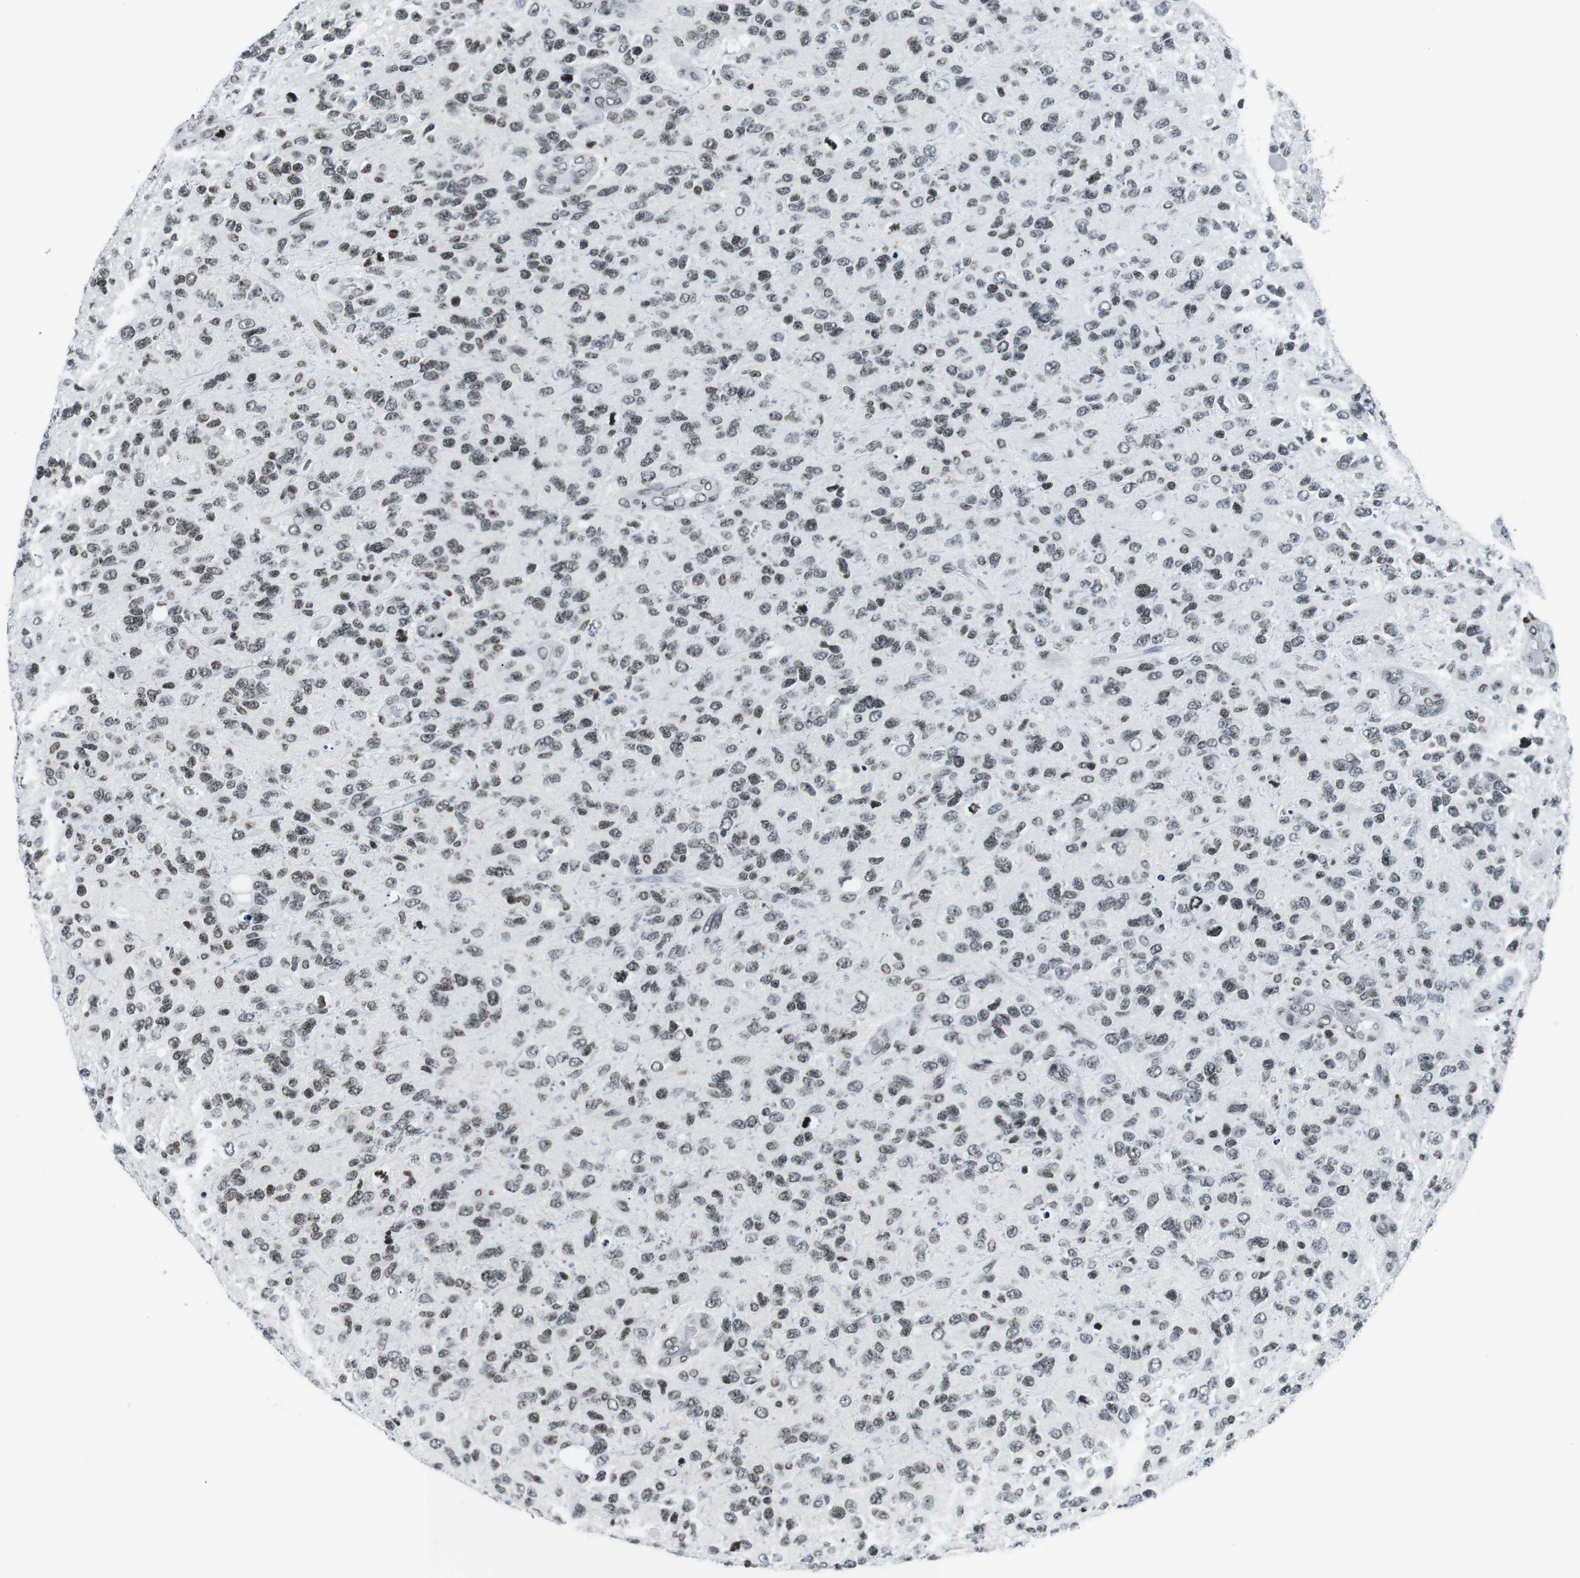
{"staining": {"intensity": "weak", "quantity": "25%-75%", "location": "nuclear"}, "tissue": "glioma", "cell_type": "Tumor cells", "image_type": "cancer", "snomed": [{"axis": "morphology", "description": "Glioma, malignant, High grade"}, {"axis": "topography", "description": "Brain"}], "caption": "Malignant high-grade glioma was stained to show a protein in brown. There is low levels of weak nuclear positivity in approximately 25%-75% of tumor cells.", "gene": "E2F2", "patient": {"sex": "female", "age": 58}}